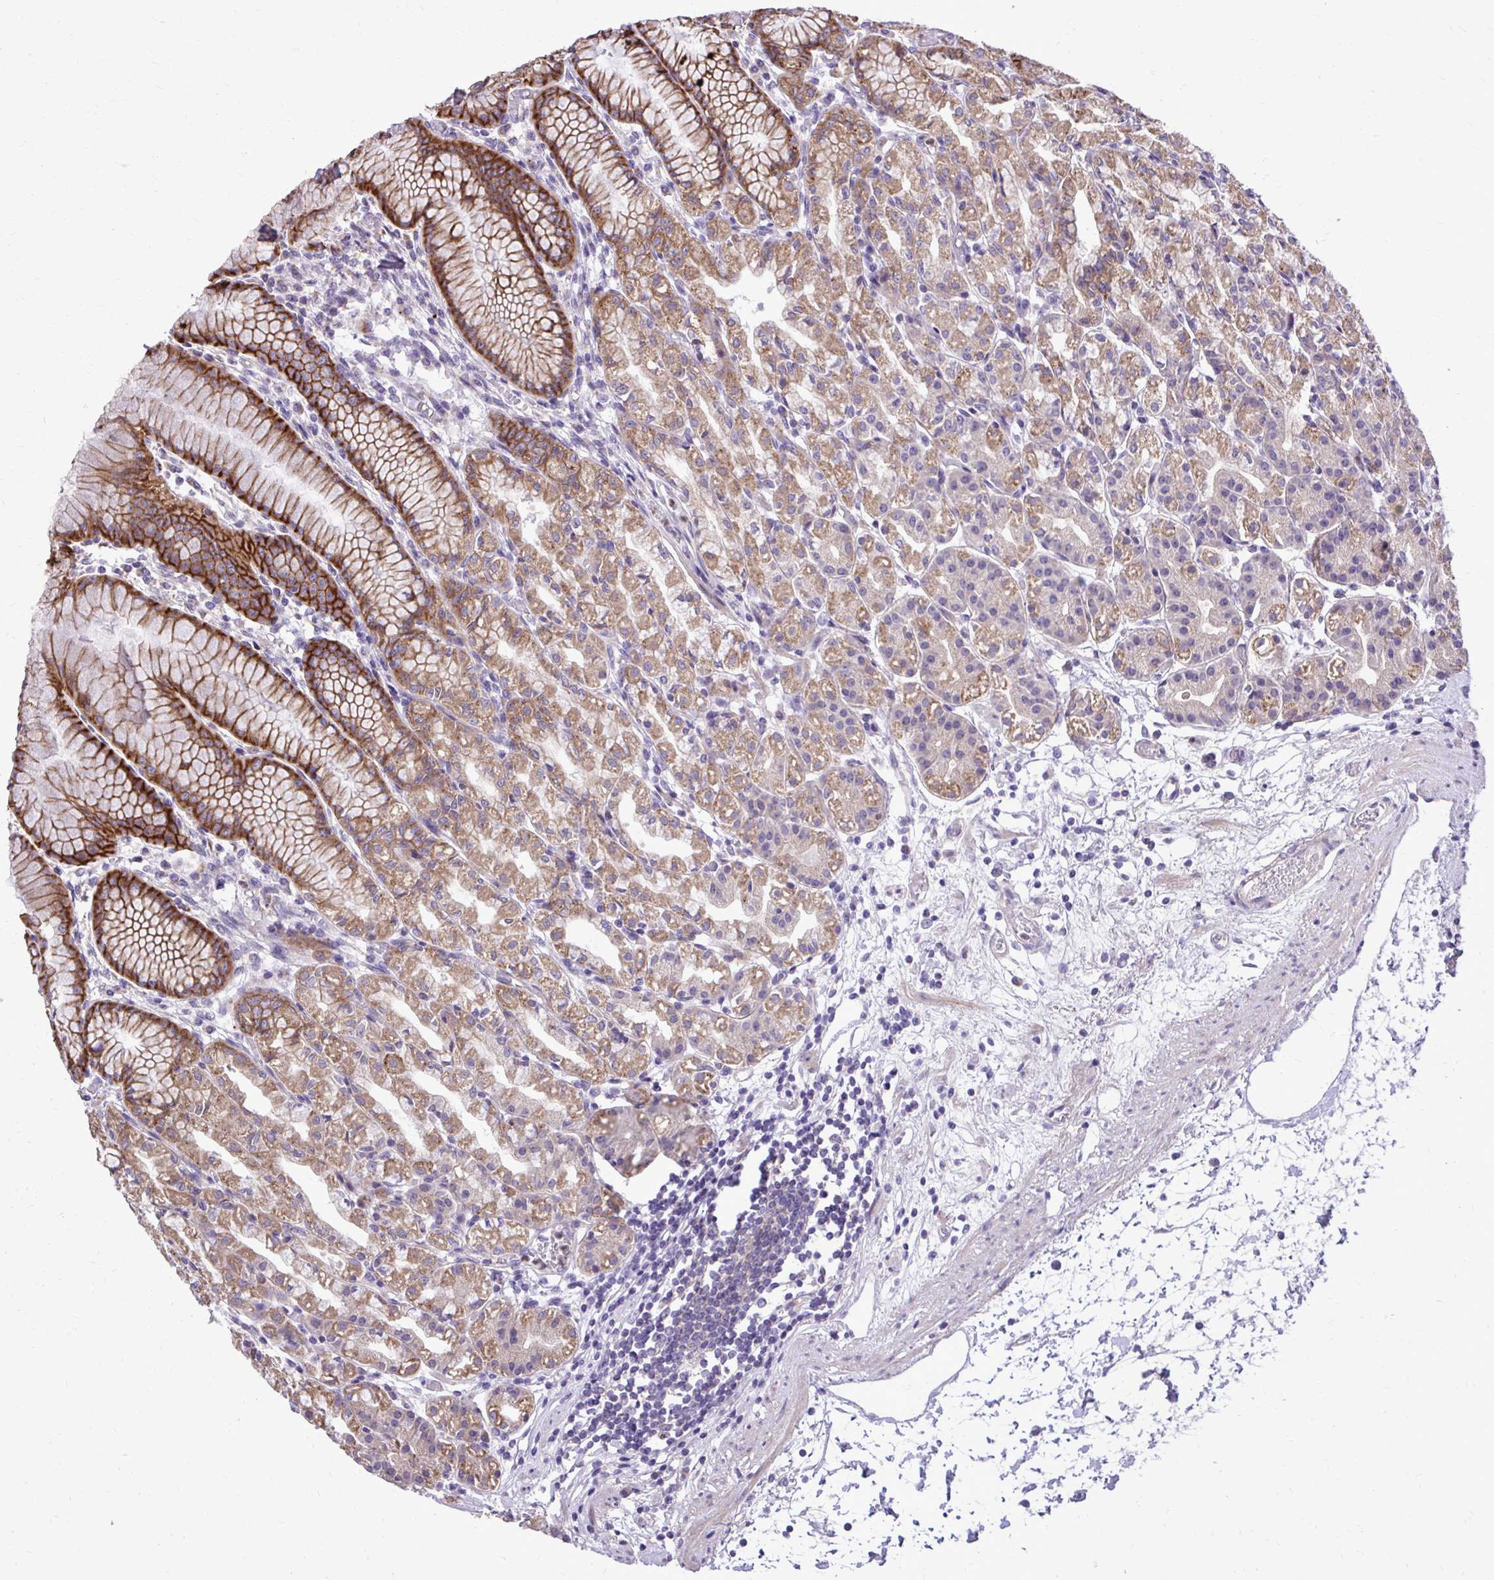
{"staining": {"intensity": "moderate", "quantity": ">75%", "location": "cytoplasmic/membranous"}, "tissue": "stomach", "cell_type": "Glandular cells", "image_type": "normal", "snomed": [{"axis": "morphology", "description": "Normal tissue, NOS"}, {"axis": "topography", "description": "Stomach"}], "caption": "Stomach was stained to show a protein in brown. There is medium levels of moderate cytoplasmic/membranous positivity in approximately >75% of glandular cells. (DAB = brown stain, brightfield microscopy at high magnification).", "gene": "ABCC3", "patient": {"sex": "female", "age": 57}}